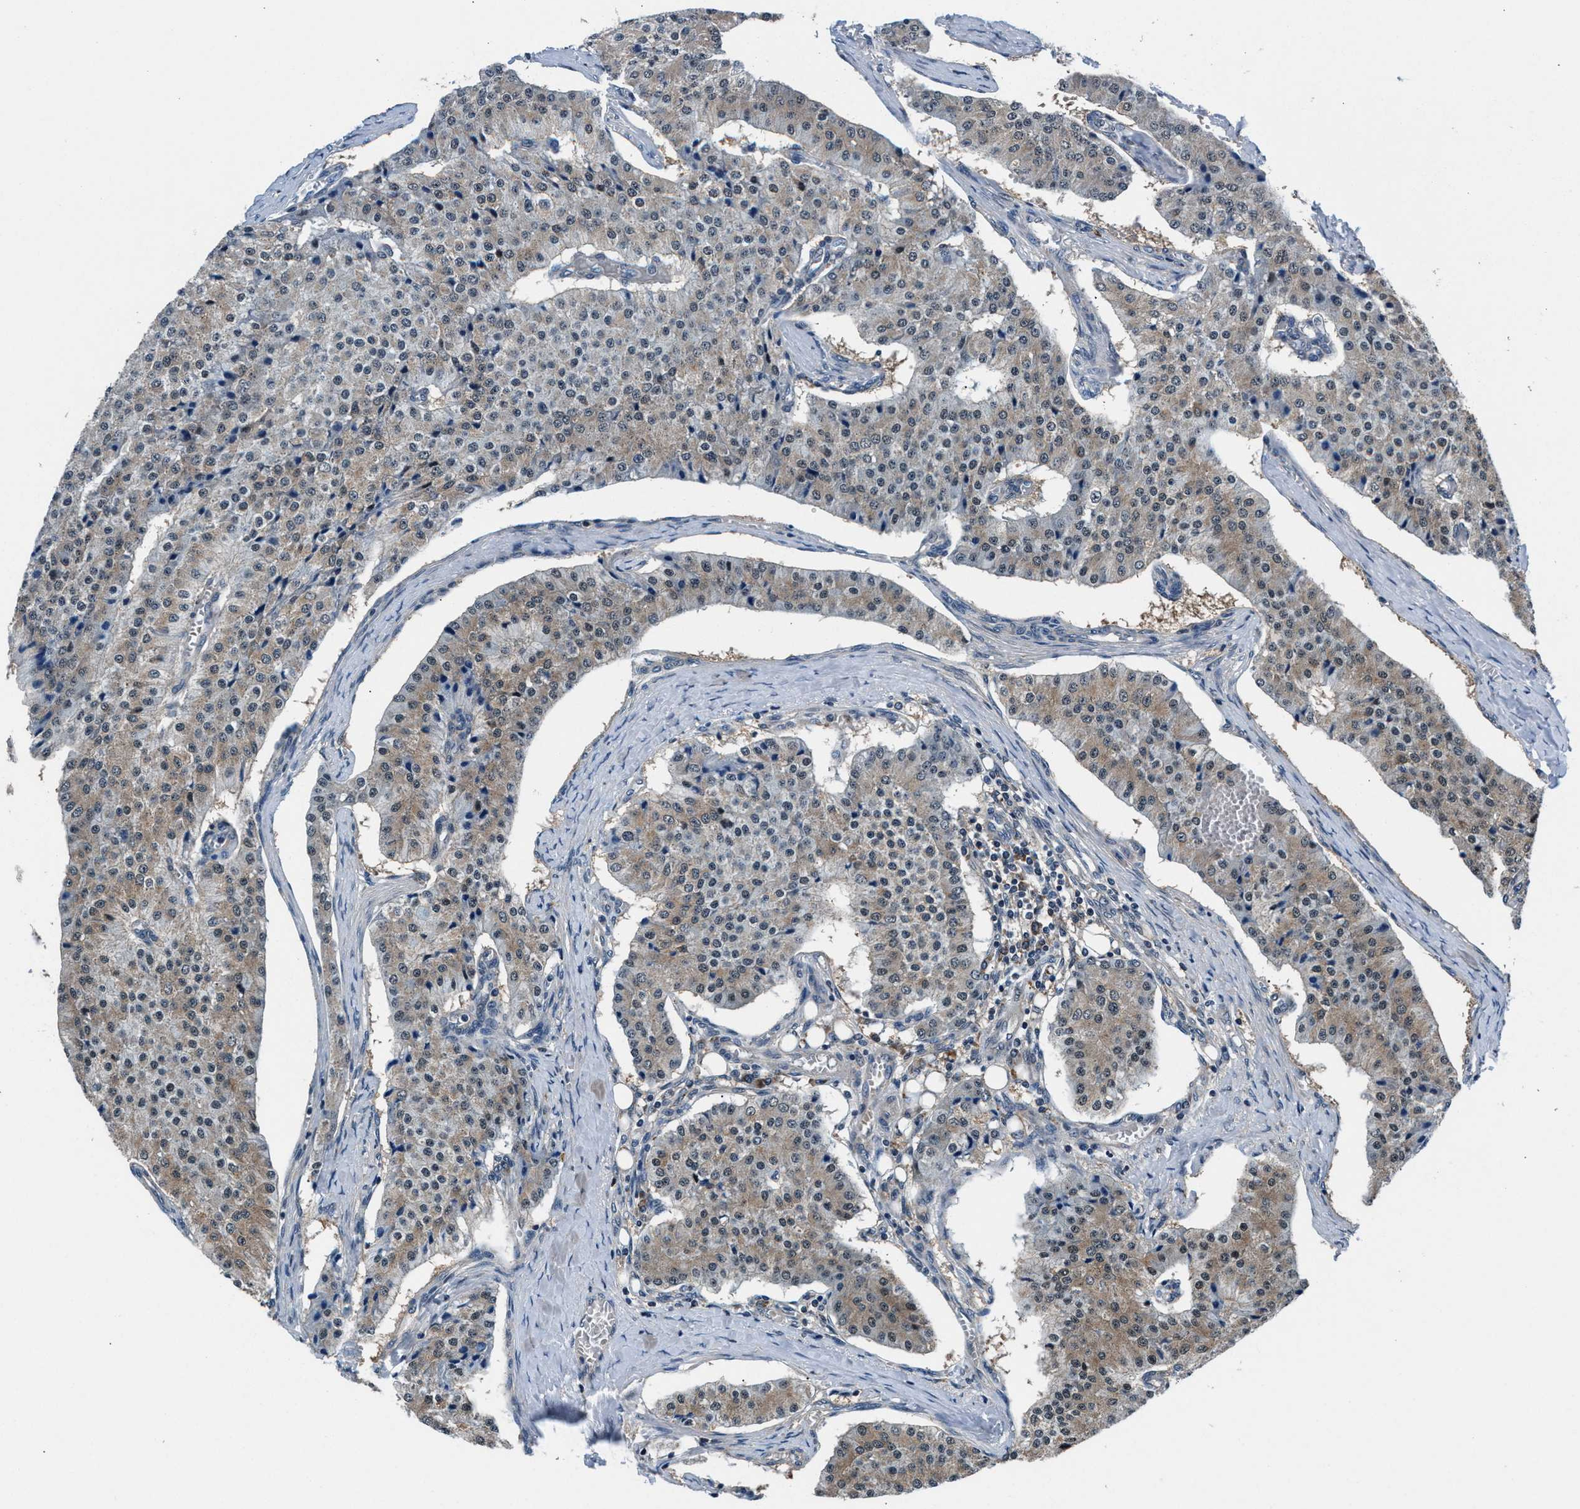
{"staining": {"intensity": "weak", "quantity": "25%-75%", "location": "cytoplasmic/membranous"}, "tissue": "carcinoid", "cell_type": "Tumor cells", "image_type": "cancer", "snomed": [{"axis": "morphology", "description": "Carcinoid, malignant, NOS"}, {"axis": "topography", "description": "Colon"}], "caption": "Weak cytoplasmic/membranous positivity is appreciated in about 25%-75% of tumor cells in carcinoid.", "gene": "PRPSAP2", "patient": {"sex": "female", "age": 52}}